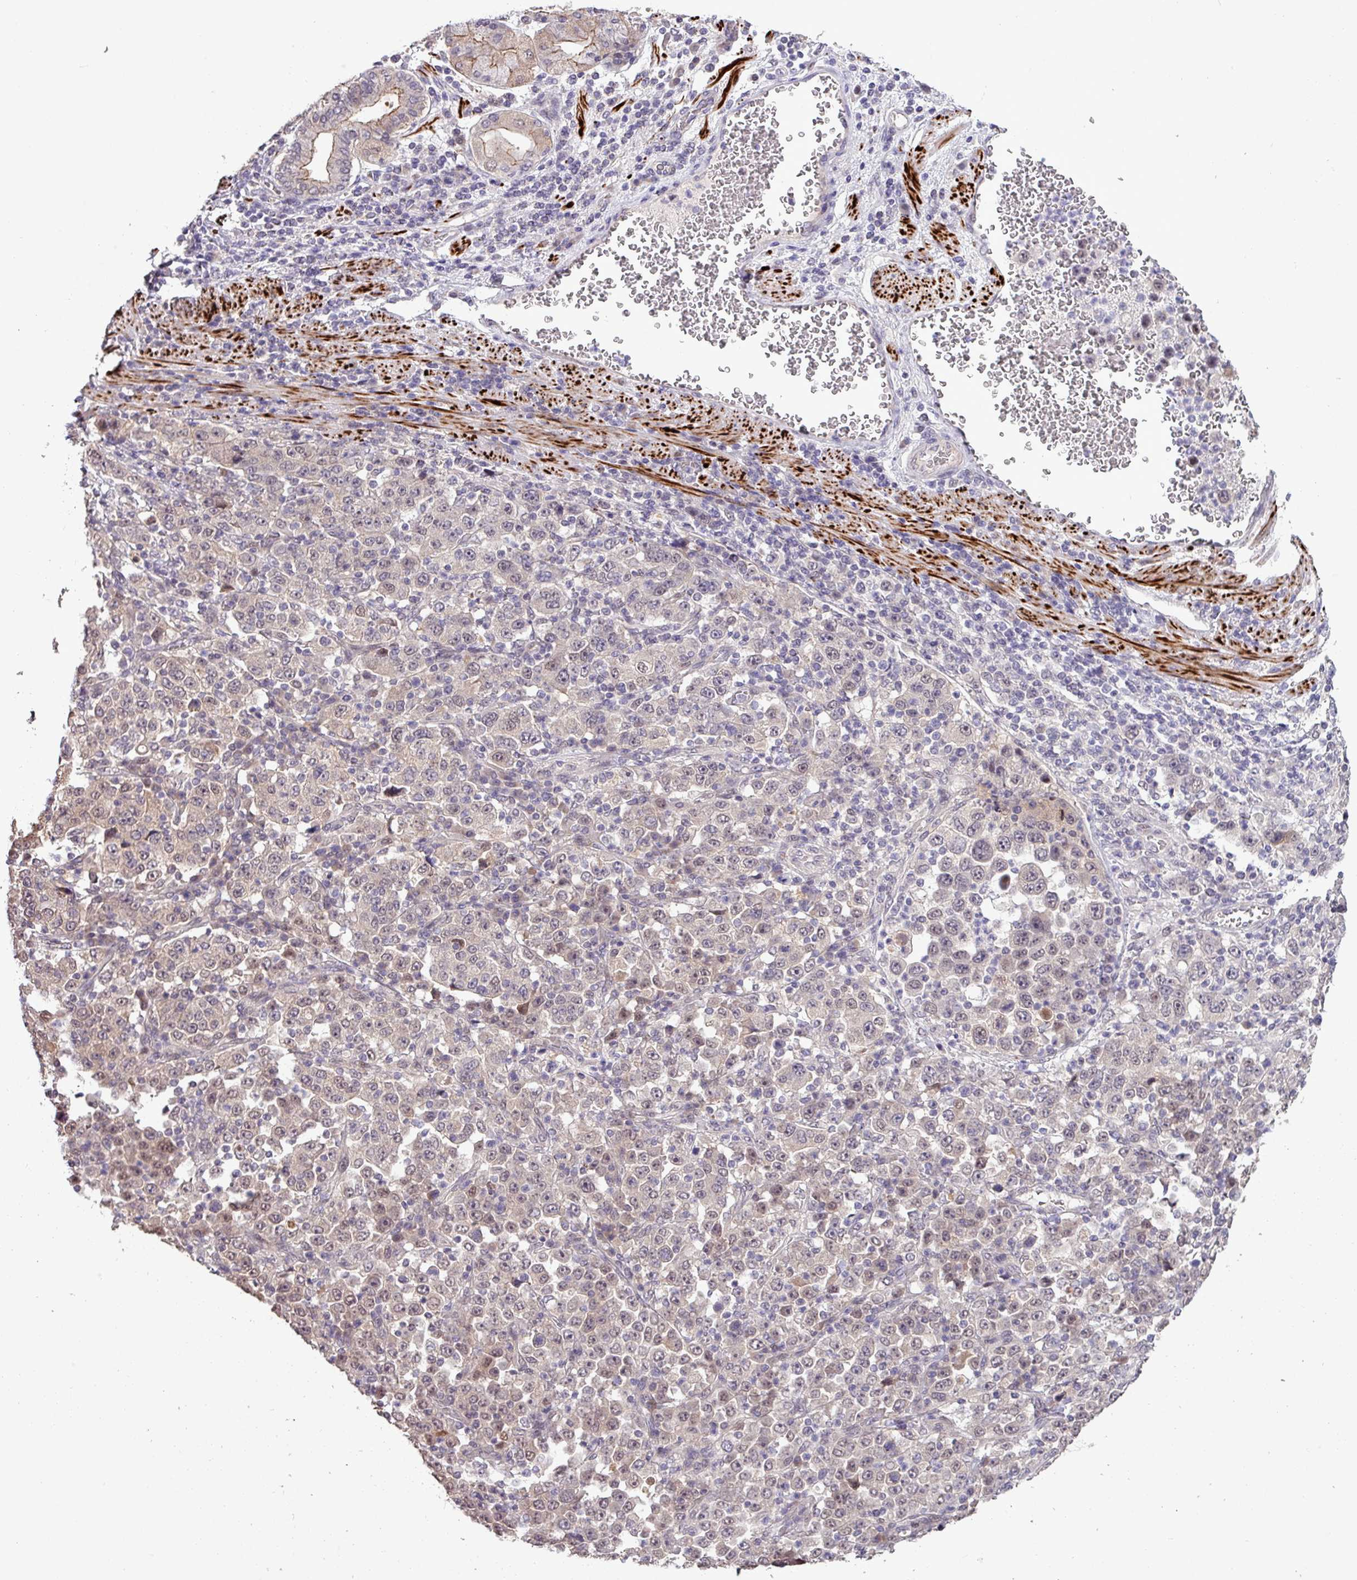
{"staining": {"intensity": "weak", "quantity": "<25%", "location": "nuclear"}, "tissue": "stomach cancer", "cell_type": "Tumor cells", "image_type": "cancer", "snomed": [{"axis": "morphology", "description": "Normal tissue, NOS"}, {"axis": "morphology", "description": "Adenocarcinoma, NOS"}, {"axis": "topography", "description": "Stomach, upper"}, {"axis": "topography", "description": "Stomach"}], "caption": "Stomach adenocarcinoma stained for a protein using immunohistochemistry displays no expression tumor cells.", "gene": "RIPPLY1", "patient": {"sex": "male", "age": 59}}